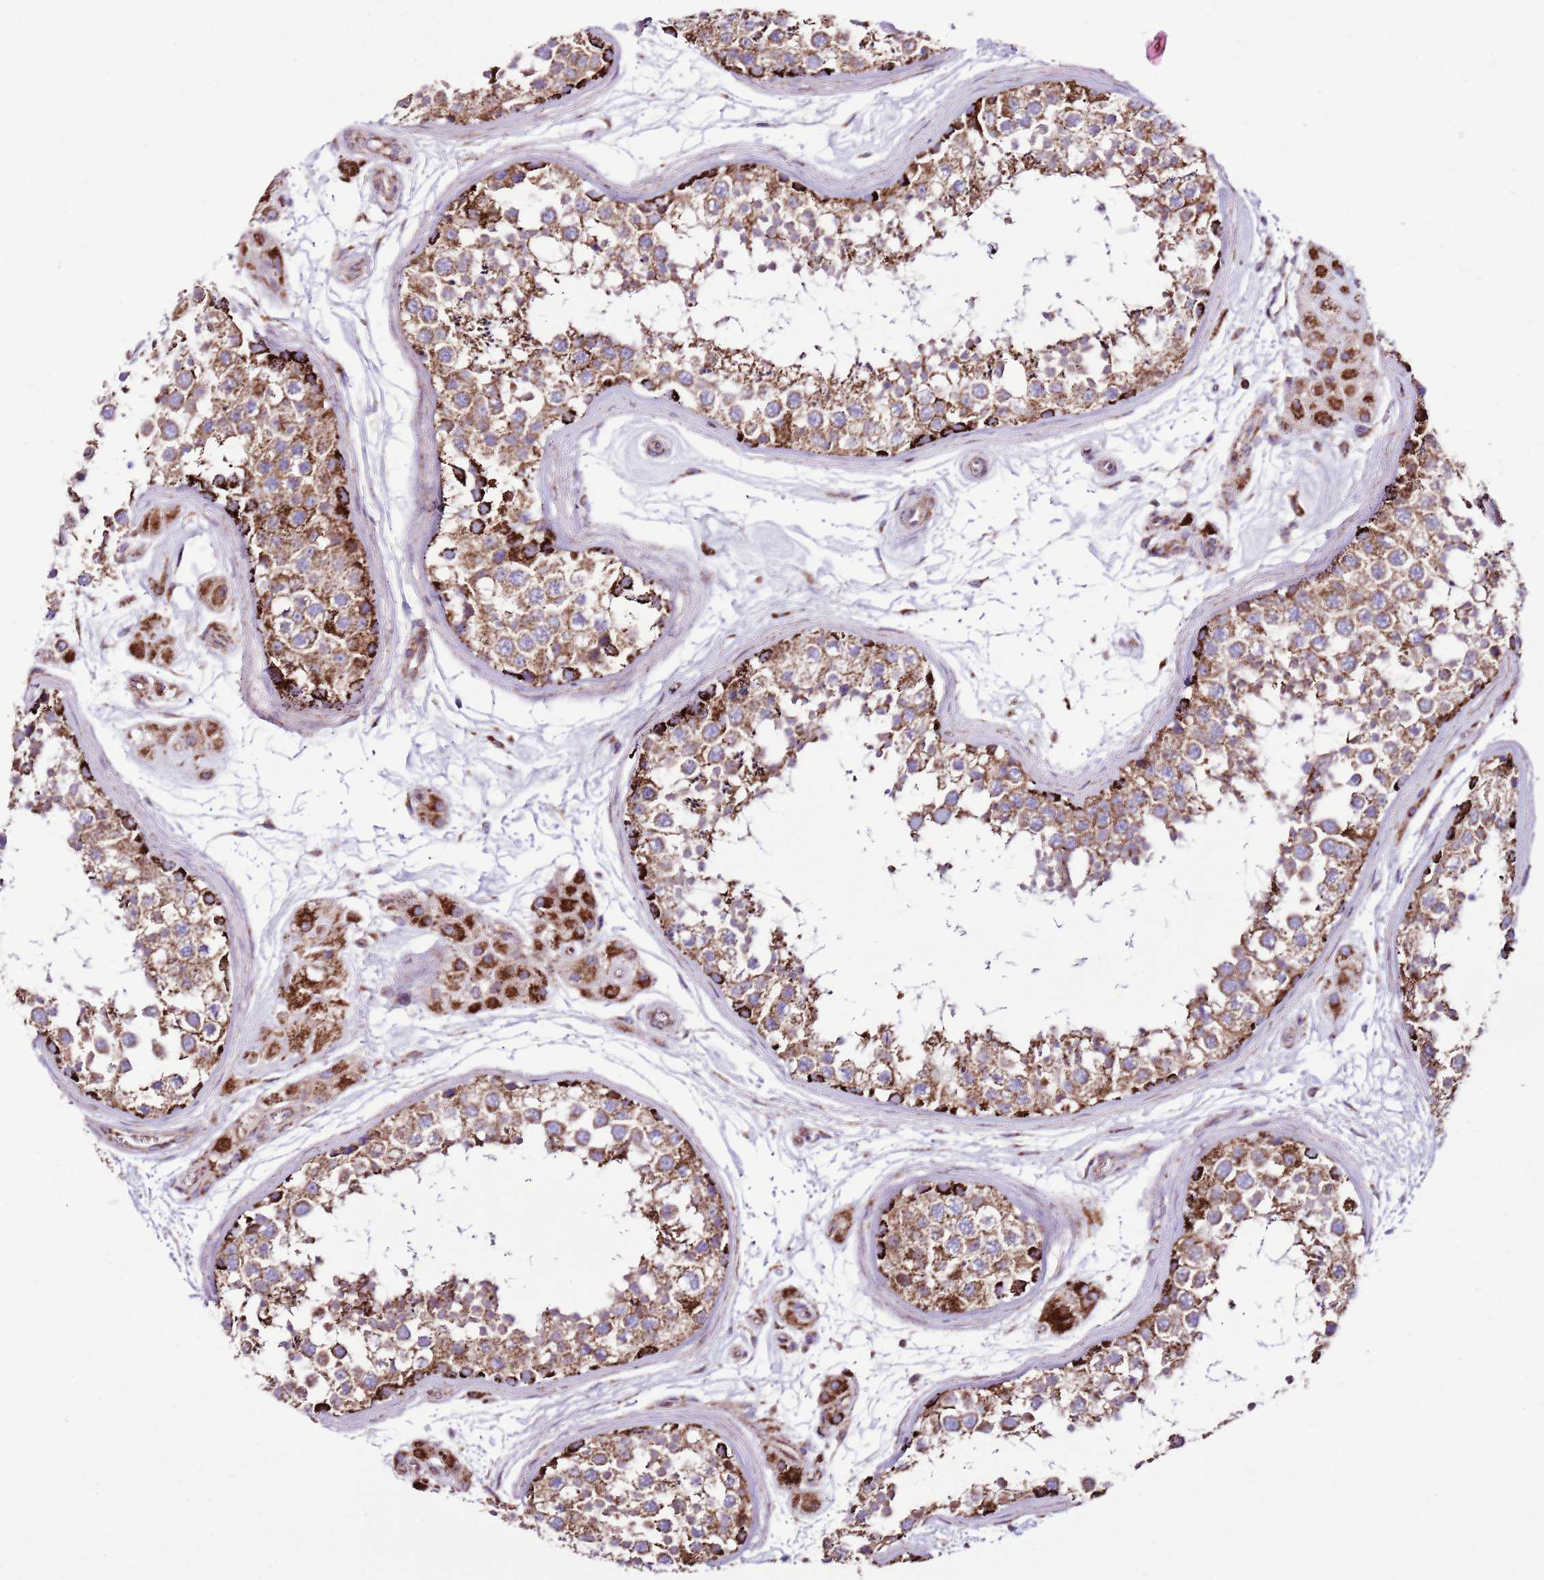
{"staining": {"intensity": "strong", "quantity": ">75%", "location": "cytoplasmic/membranous"}, "tissue": "testis", "cell_type": "Cells in seminiferous ducts", "image_type": "normal", "snomed": [{"axis": "morphology", "description": "Normal tissue, NOS"}, {"axis": "topography", "description": "Testis"}], "caption": "Cells in seminiferous ducts display strong cytoplasmic/membranous positivity in approximately >75% of cells in unremarkable testis.", "gene": "HECTD4", "patient": {"sex": "male", "age": 56}}